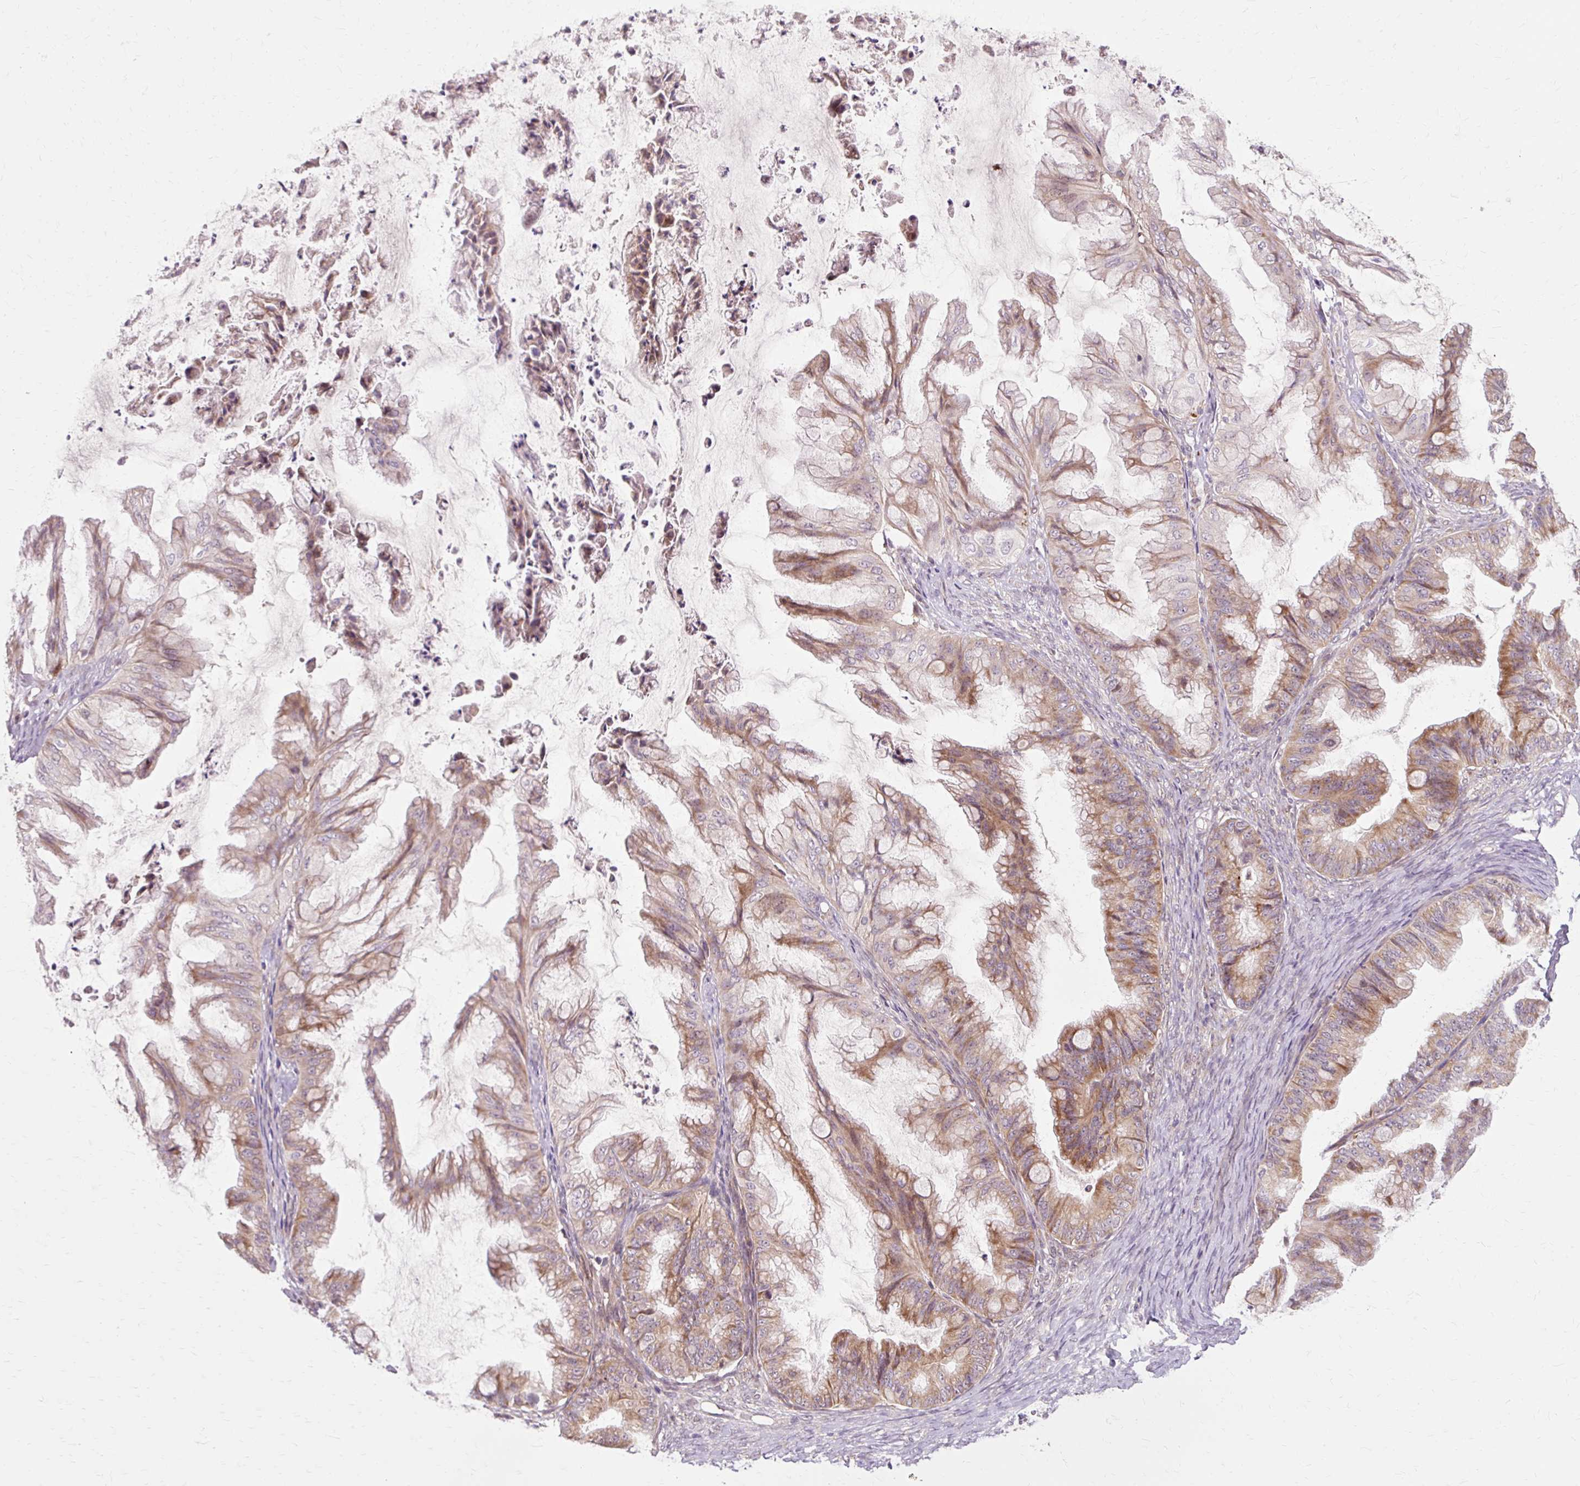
{"staining": {"intensity": "moderate", "quantity": ">75%", "location": "cytoplasmic/membranous"}, "tissue": "ovarian cancer", "cell_type": "Tumor cells", "image_type": "cancer", "snomed": [{"axis": "morphology", "description": "Cystadenocarcinoma, mucinous, NOS"}, {"axis": "topography", "description": "Ovary"}], "caption": "Ovarian mucinous cystadenocarcinoma stained with a brown dye demonstrates moderate cytoplasmic/membranous positive staining in about >75% of tumor cells.", "gene": "GEMIN2", "patient": {"sex": "female", "age": 35}}